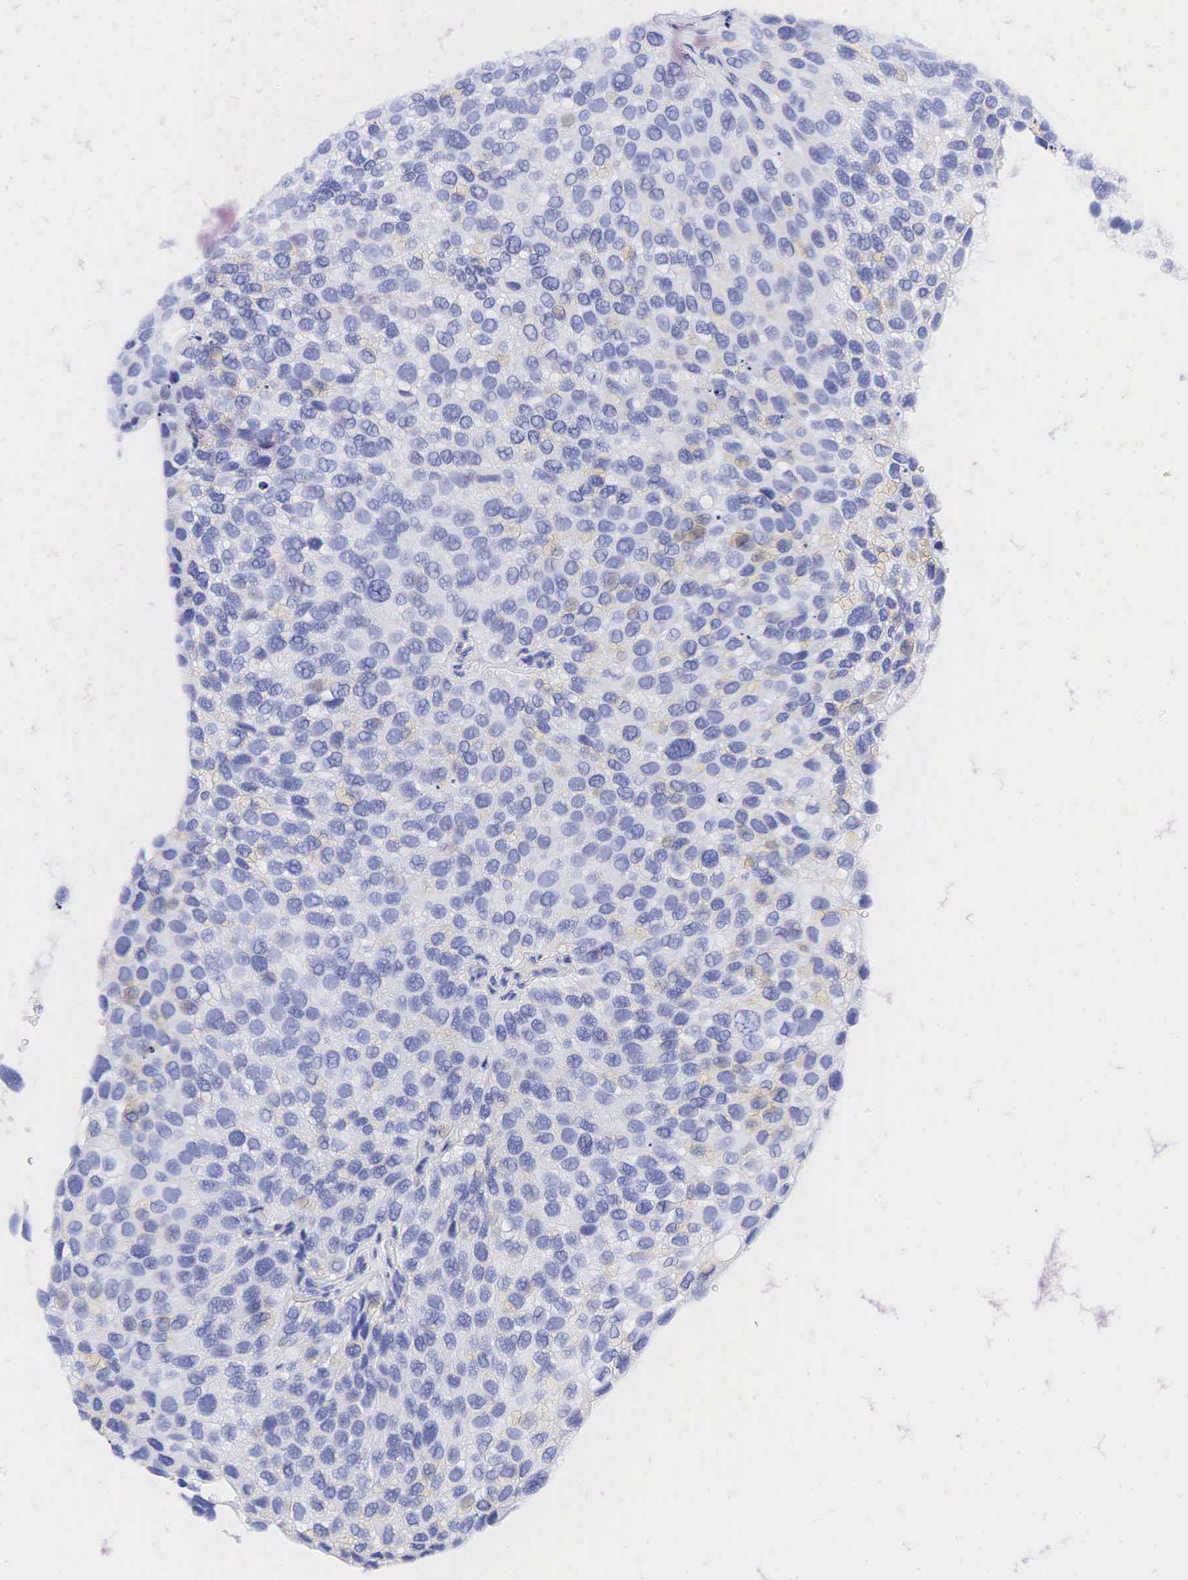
{"staining": {"intensity": "negative", "quantity": "none", "location": "none"}, "tissue": "urothelial cancer", "cell_type": "Tumor cells", "image_type": "cancer", "snomed": [{"axis": "morphology", "description": "Urothelial carcinoma, High grade"}, {"axis": "topography", "description": "Urinary bladder"}], "caption": "This is an immunohistochemistry (IHC) histopathology image of high-grade urothelial carcinoma. There is no positivity in tumor cells.", "gene": "CALD1", "patient": {"sex": "male", "age": 72}}